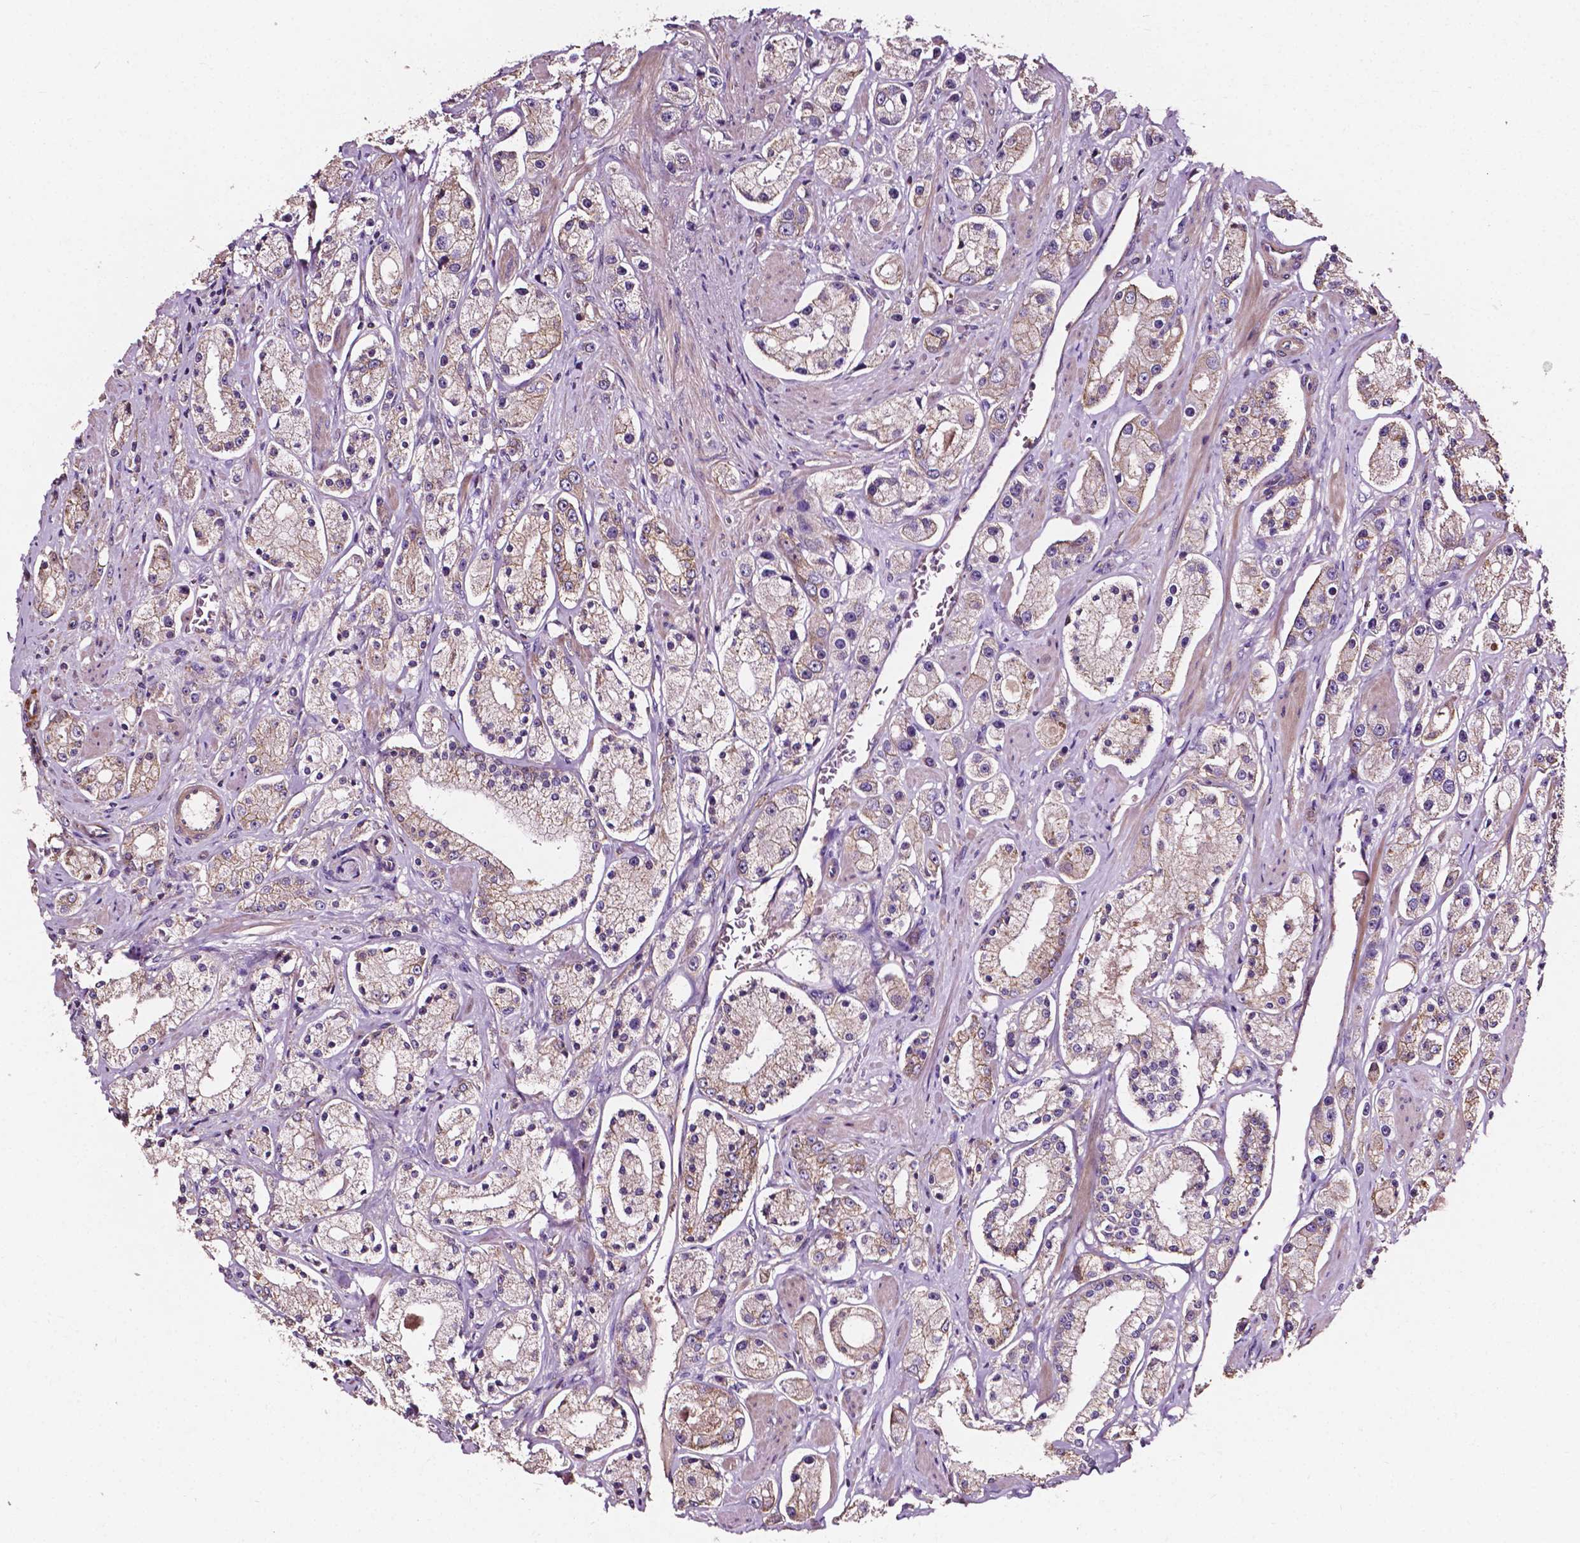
{"staining": {"intensity": "weak", "quantity": "25%-75%", "location": "cytoplasmic/membranous"}, "tissue": "prostate cancer", "cell_type": "Tumor cells", "image_type": "cancer", "snomed": [{"axis": "morphology", "description": "Adenocarcinoma, High grade"}, {"axis": "topography", "description": "Prostate"}], "caption": "Immunohistochemistry staining of prostate cancer, which reveals low levels of weak cytoplasmic/membranous expression in approximately 25%-75% of tumor cells indicating weak cytoplasmic/membranous protein expression. The staining was performed using DAB (brown) for protein detection and nuclei were counterstained in hematoxylin (blue).", "gene": "ATG16L1", "patient": {"sex": "male", "age": 67}}